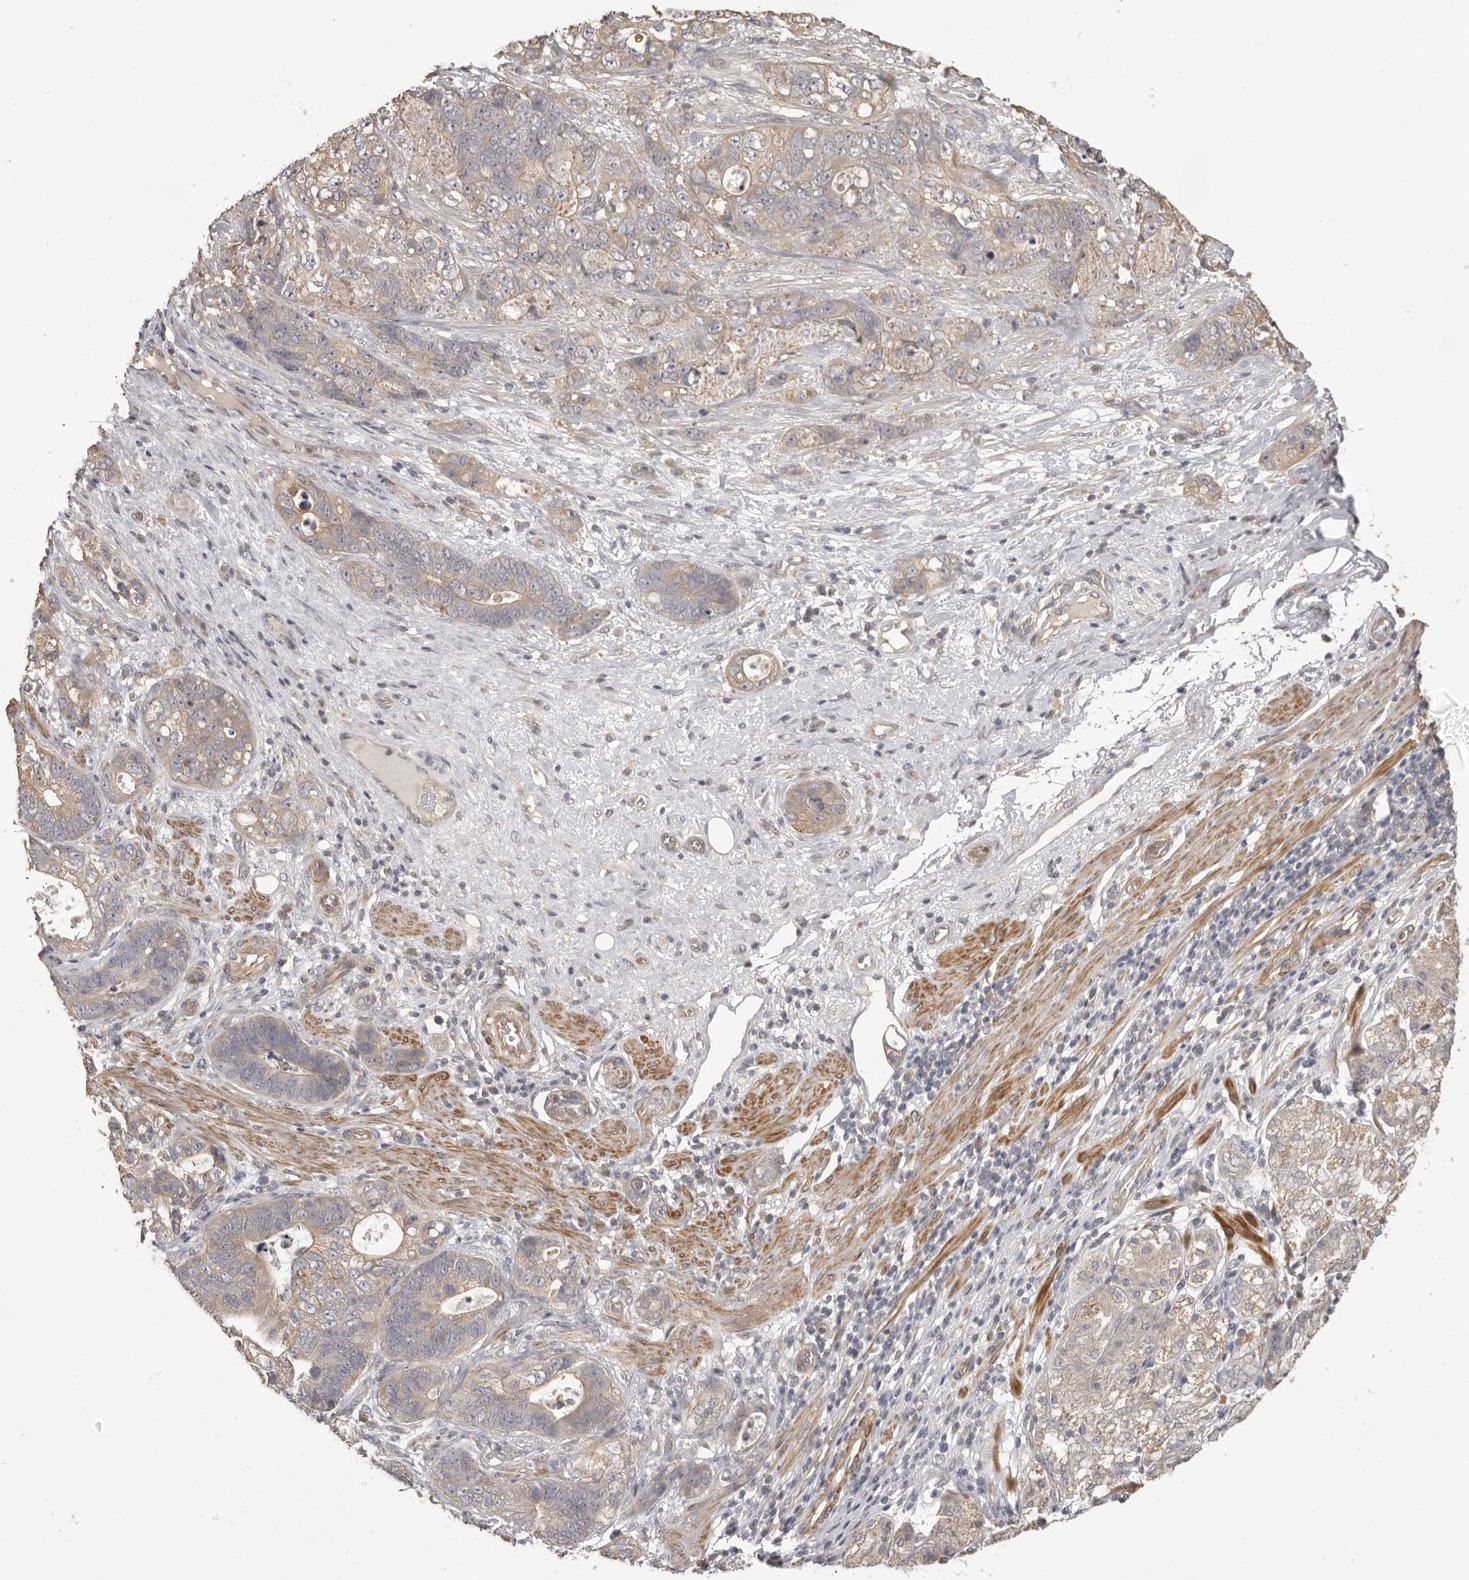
{"staining": {"intensity": "weak", "quantity": ">75%", "location": "cytoplasmic/membranous"}, "tissue": "stomach cancer", "cell_type": "Tumor cells", "image_type": "cancer", "snomed": [{"axis": "morphology", "description": "Normal tissue, NOS"}, {"axis": "morphology", "description": "Adenocarcinoma, NOS"}, {"axis": "topography", "description": "Stomach"}], "caption": "Stomach cancer tissue reveals weak cytoplasmic/membranous expression in about >75% of tumor cells", "gene": "HRH1", "patient": {"sex": "female", "age": 89}}